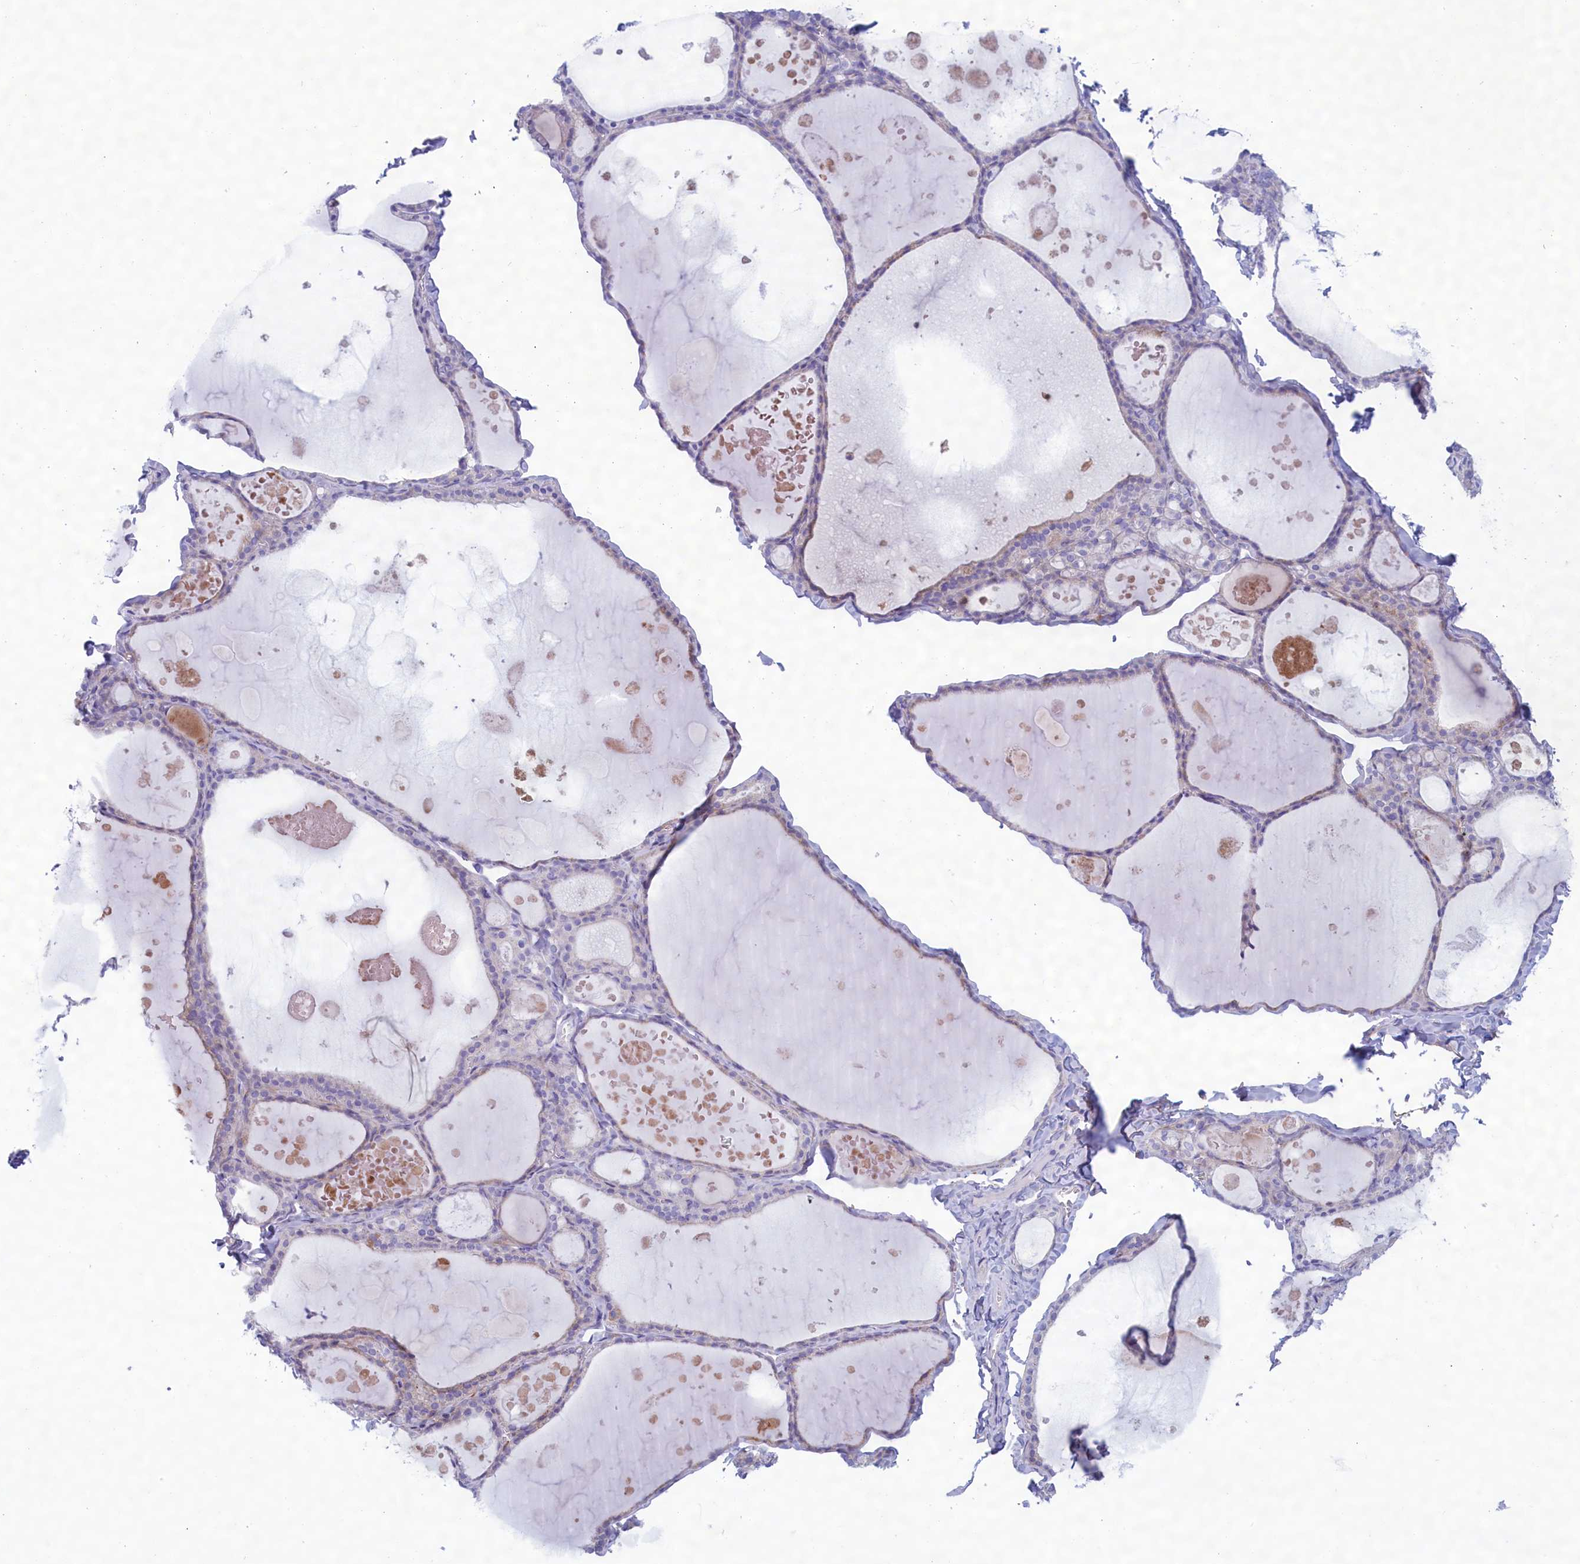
{"staining": {"intensity": "negative", "quantity": "none", "location": "none"}, "tissue": "thyroid gland", "cell_type": "Glandular cells", "image_type": "normal", "snomed": [{"axis": "morphology", "description": "Normal tissue, NOS"}, {"axis": "topography", "description": "Thyroid gland"}], "caption": "Micrograph shows no protein expression in glandular cells of unremarkable thyroid gland.", "gene": "MPV17L2", "patient": {"sex": "male", "age": 56}}